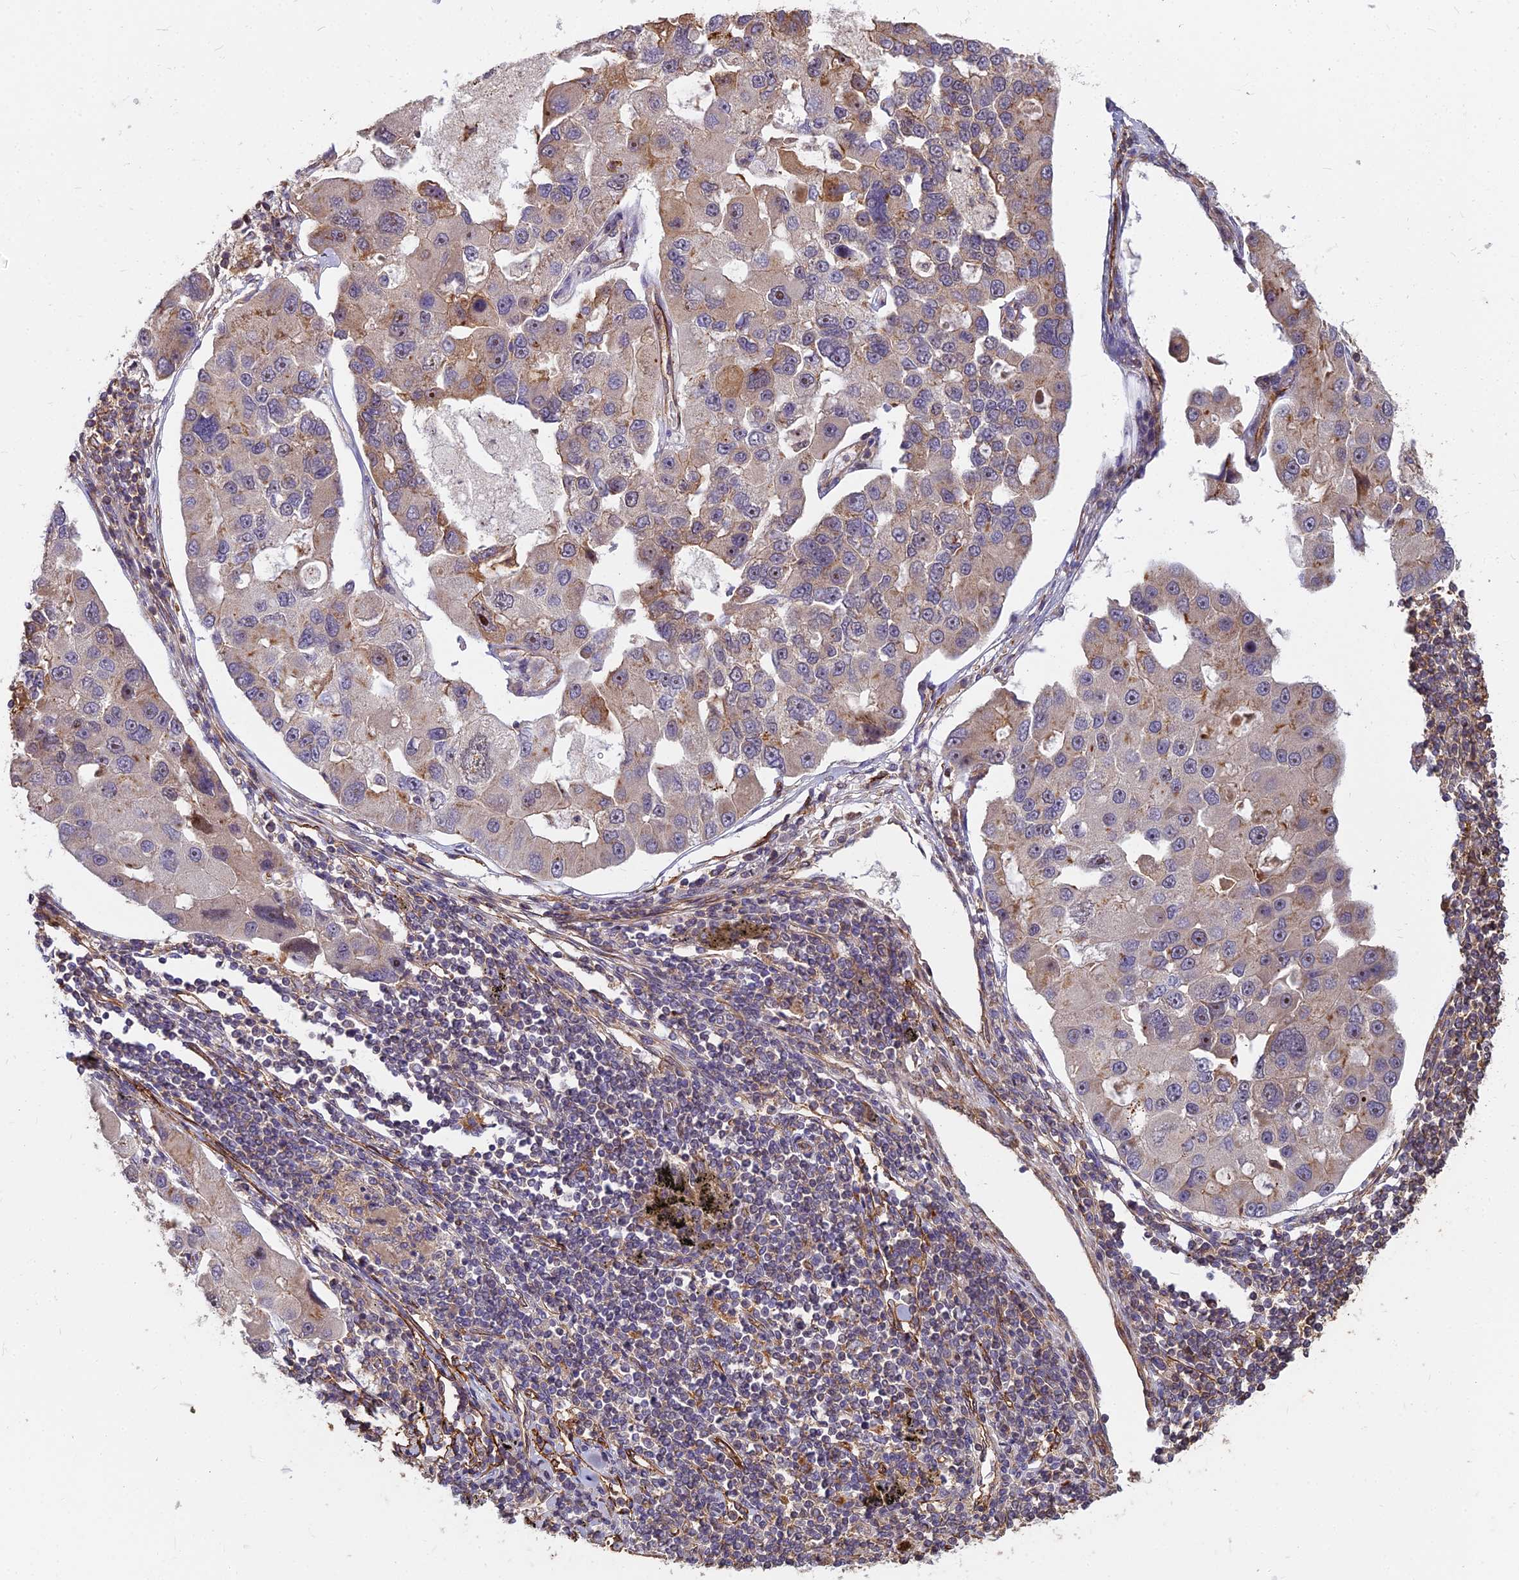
{"staining": {"intensity": "moderate", "quantity": "25%-75%", "location": "cytoplasmic/membranous"}, "tissue": "lung cancer", "cell_type": "Tumor cells", "image_type": "cancer", "snomed": [{"axis": "morphology", "description": "Adenocarcinoma, NOS"}, {"axis": "topography", "description": "Lung"}], "caption": "Immunohistochemistry of human lung cancer shows medium levels of moderate cytoplasmic/membranous staining in approximately 25%-75% of tumor cells.", "gene": "TCEA3", "patient": {"sex": "female", "age": 54}}